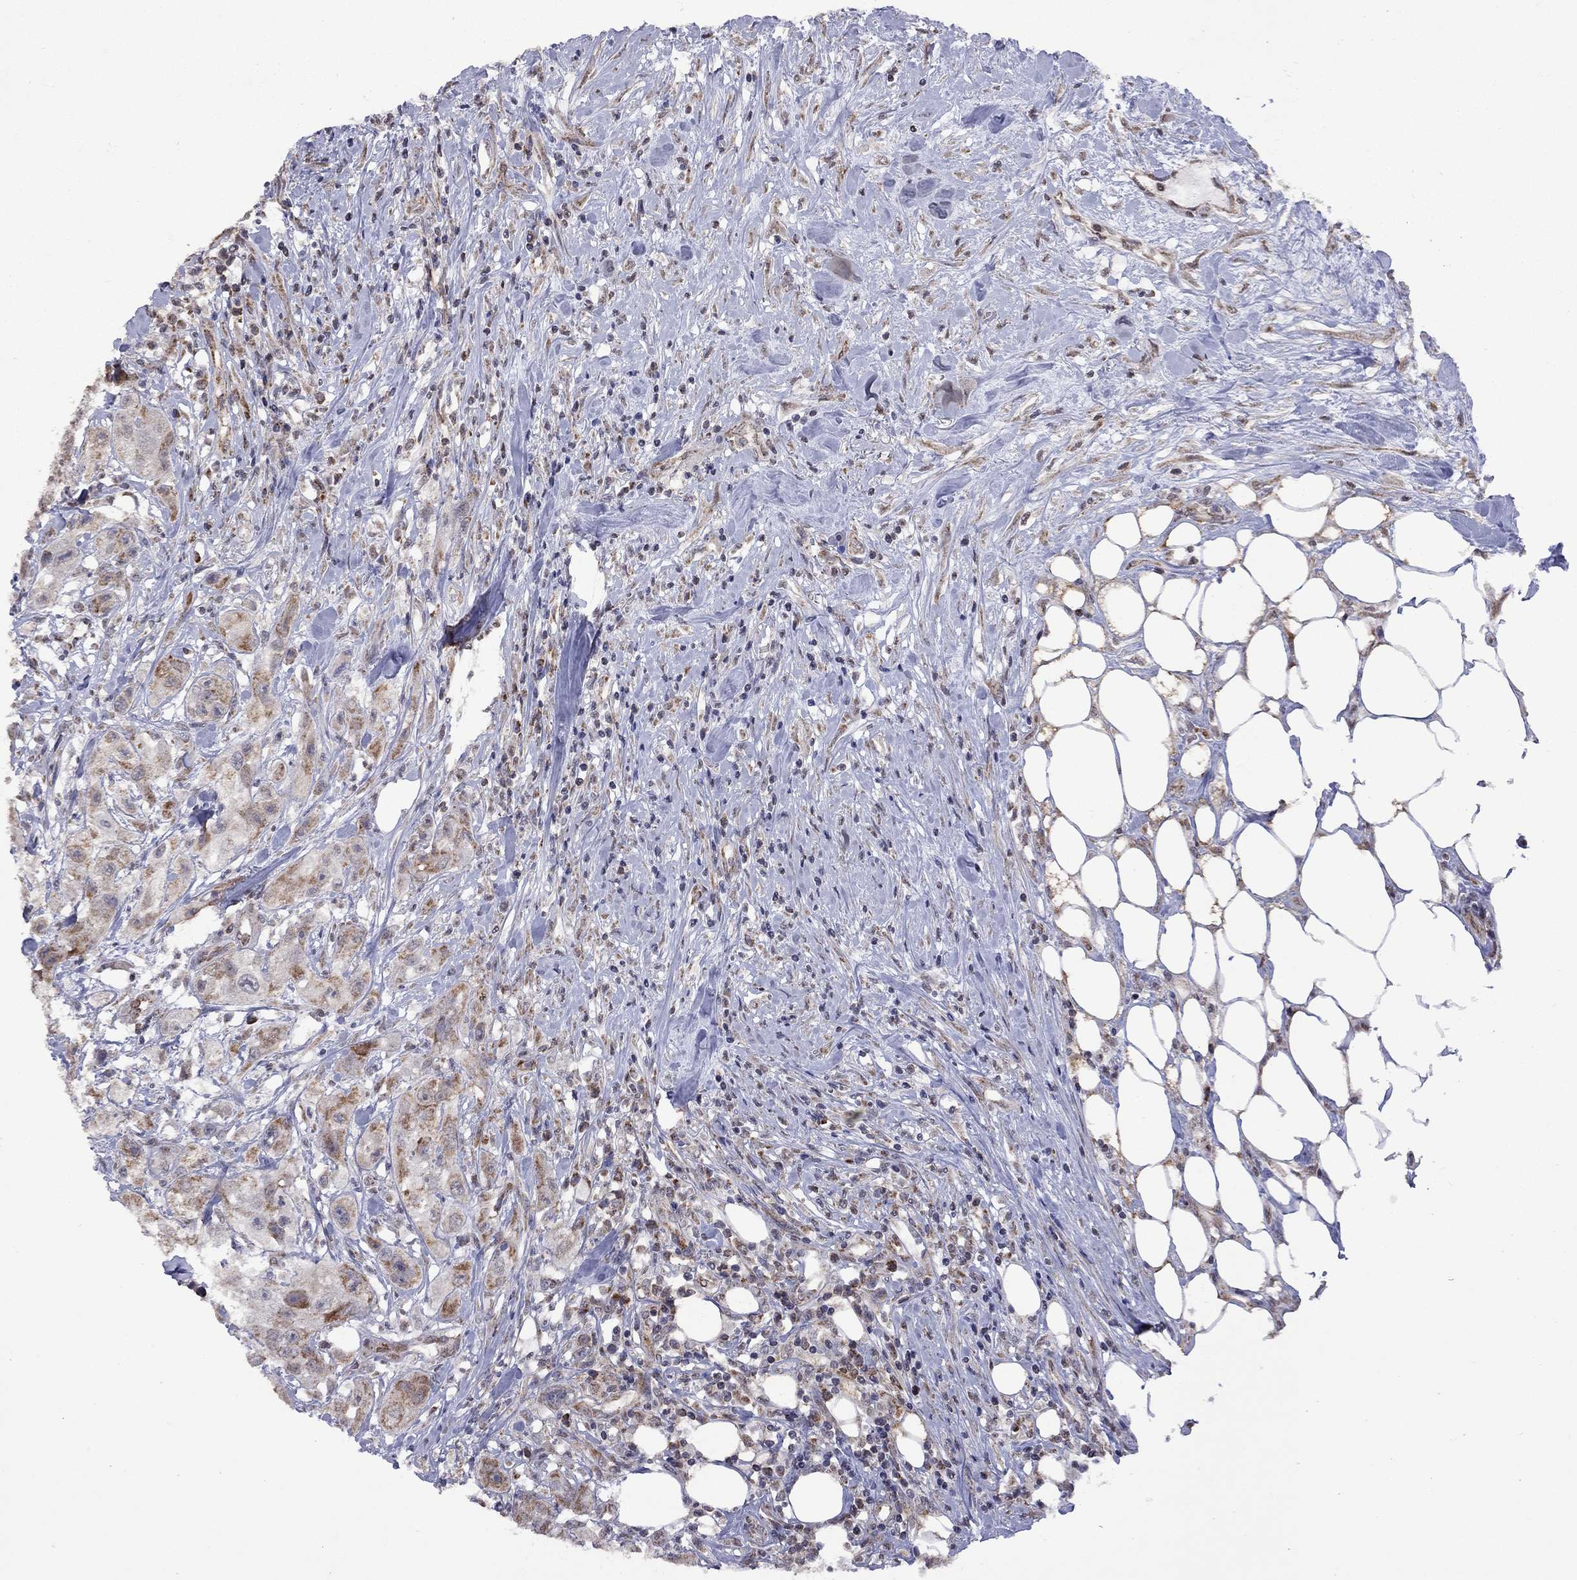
{"staining": {"intensity": "strong", "quantity": "25%-75%", "location": "cytoplasmic/membranous"}, "tissue": "urothelial cancer", "cell_type": "Tumor cells", "image_type": "cancer", "snomed": [{"axis": "morphology", "description": "Urothelial carcinoma, High grade"}, {"axis": "topography", "description": "Urinary bladder"}], "caption": "An immunohistochemistry (IHC) histopathology image of neoplastic tissue is shown. Protein staining in brown labels strong cytoplasmic/membranous positivity in urothelial cancer within tumor cells.", "gene": "NDUFB1", "patient": {"sex": "male", "age": 79}}